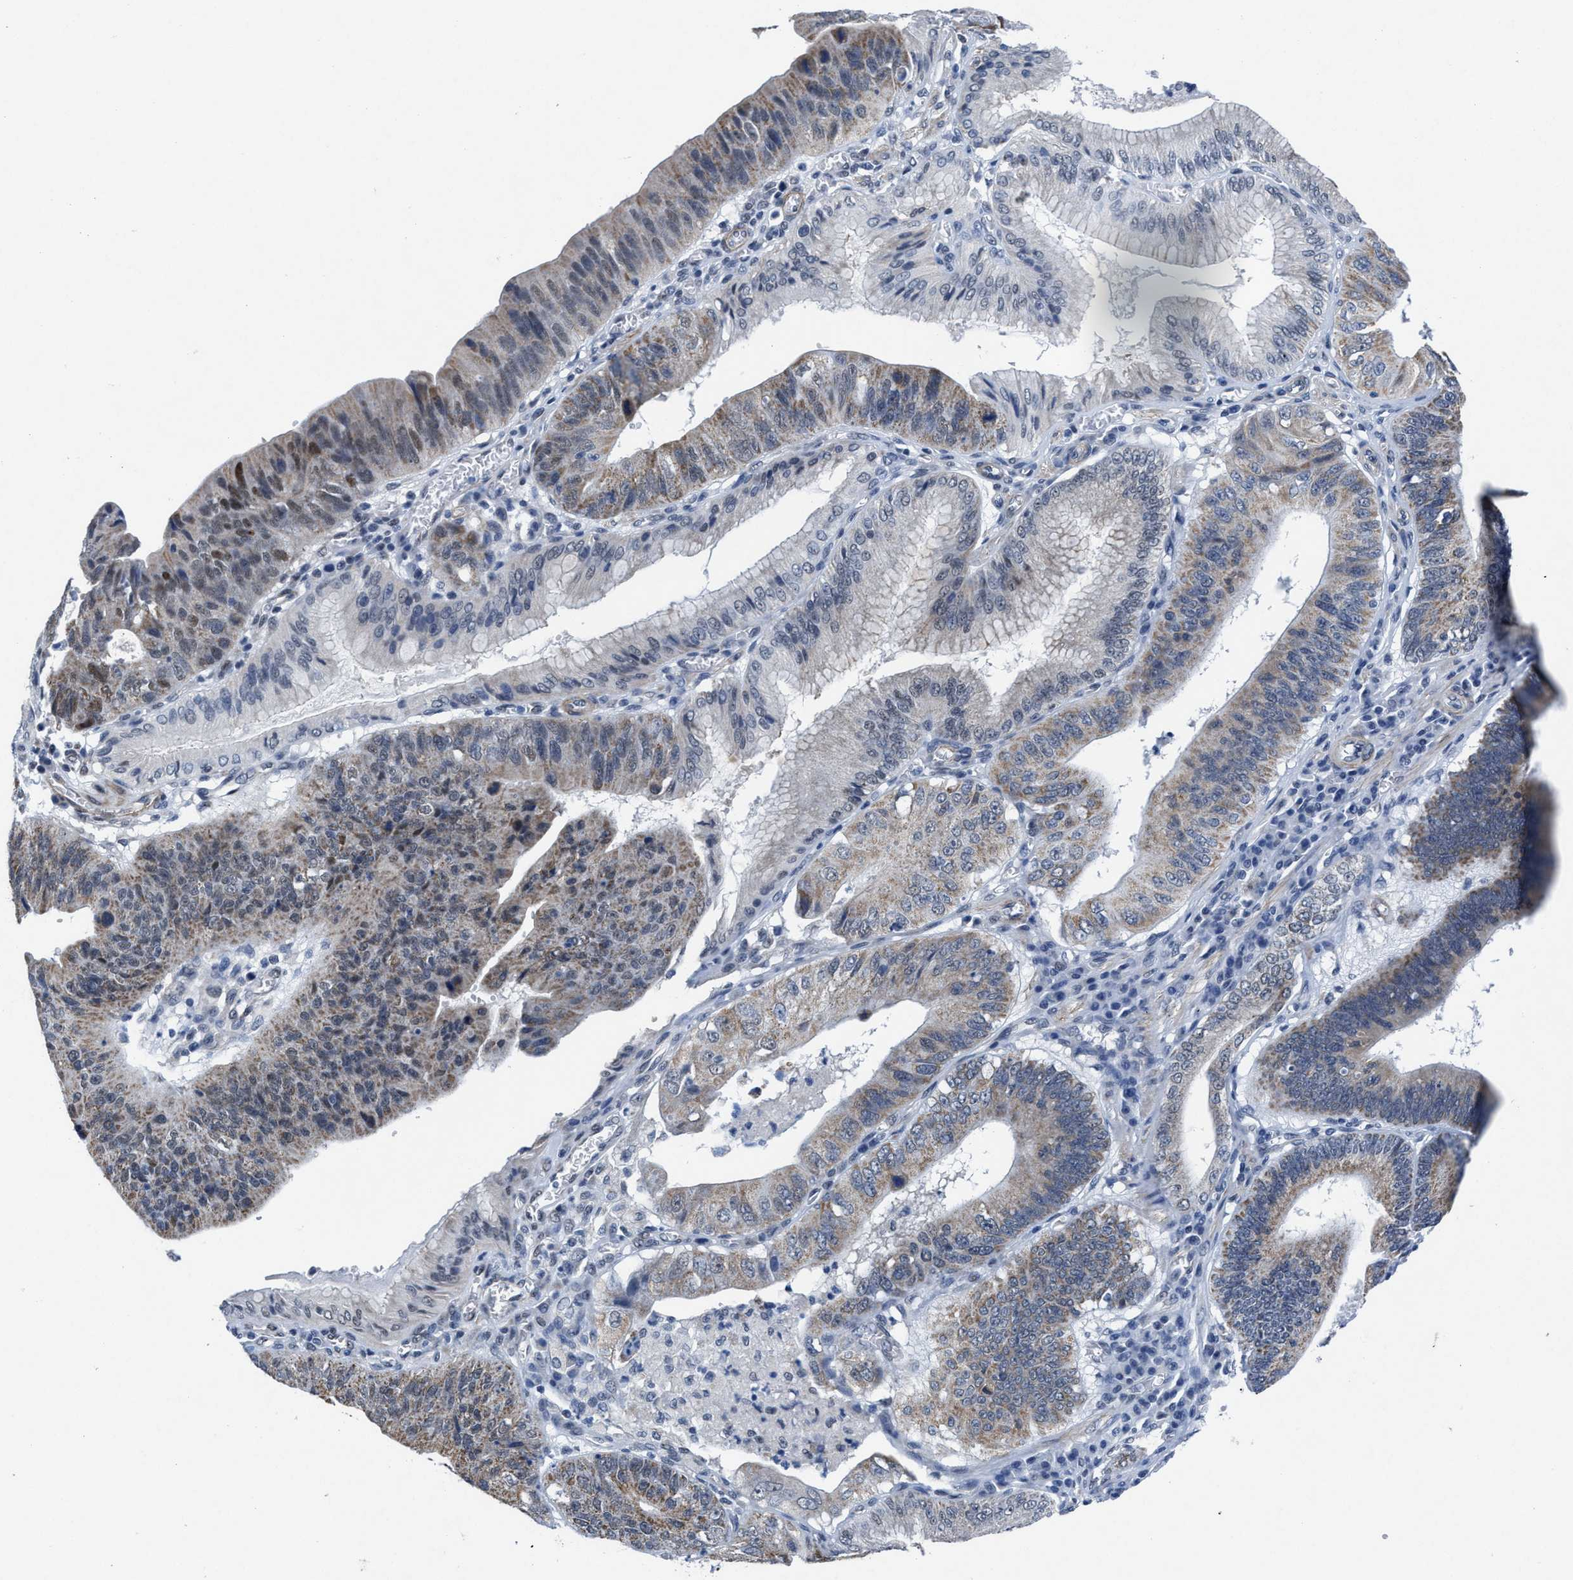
{"staining": {"intensity": "weak", "quantity": "25%-75%", "location": "cytoplasmic/membranous"}, "tissue": "stomach cancer", "cell_type": "Tumor cells", "image_type": "cancer", "snomed": [{"axis": "morphology", "description": "Adenocarcinoma, NOS"}, {"axis": "topography", "description": "Stomach"}], "caption": "A high-resolution image shows immunohistochemistry (IHC) staining of stomach cancer (adenocarcinoma), which reveals weak cytoplasmic/membranous expression in approximately 25%-75% of tumor cells.", "gene": "ID3", "patient": {"sex": "male", "age": 59}}